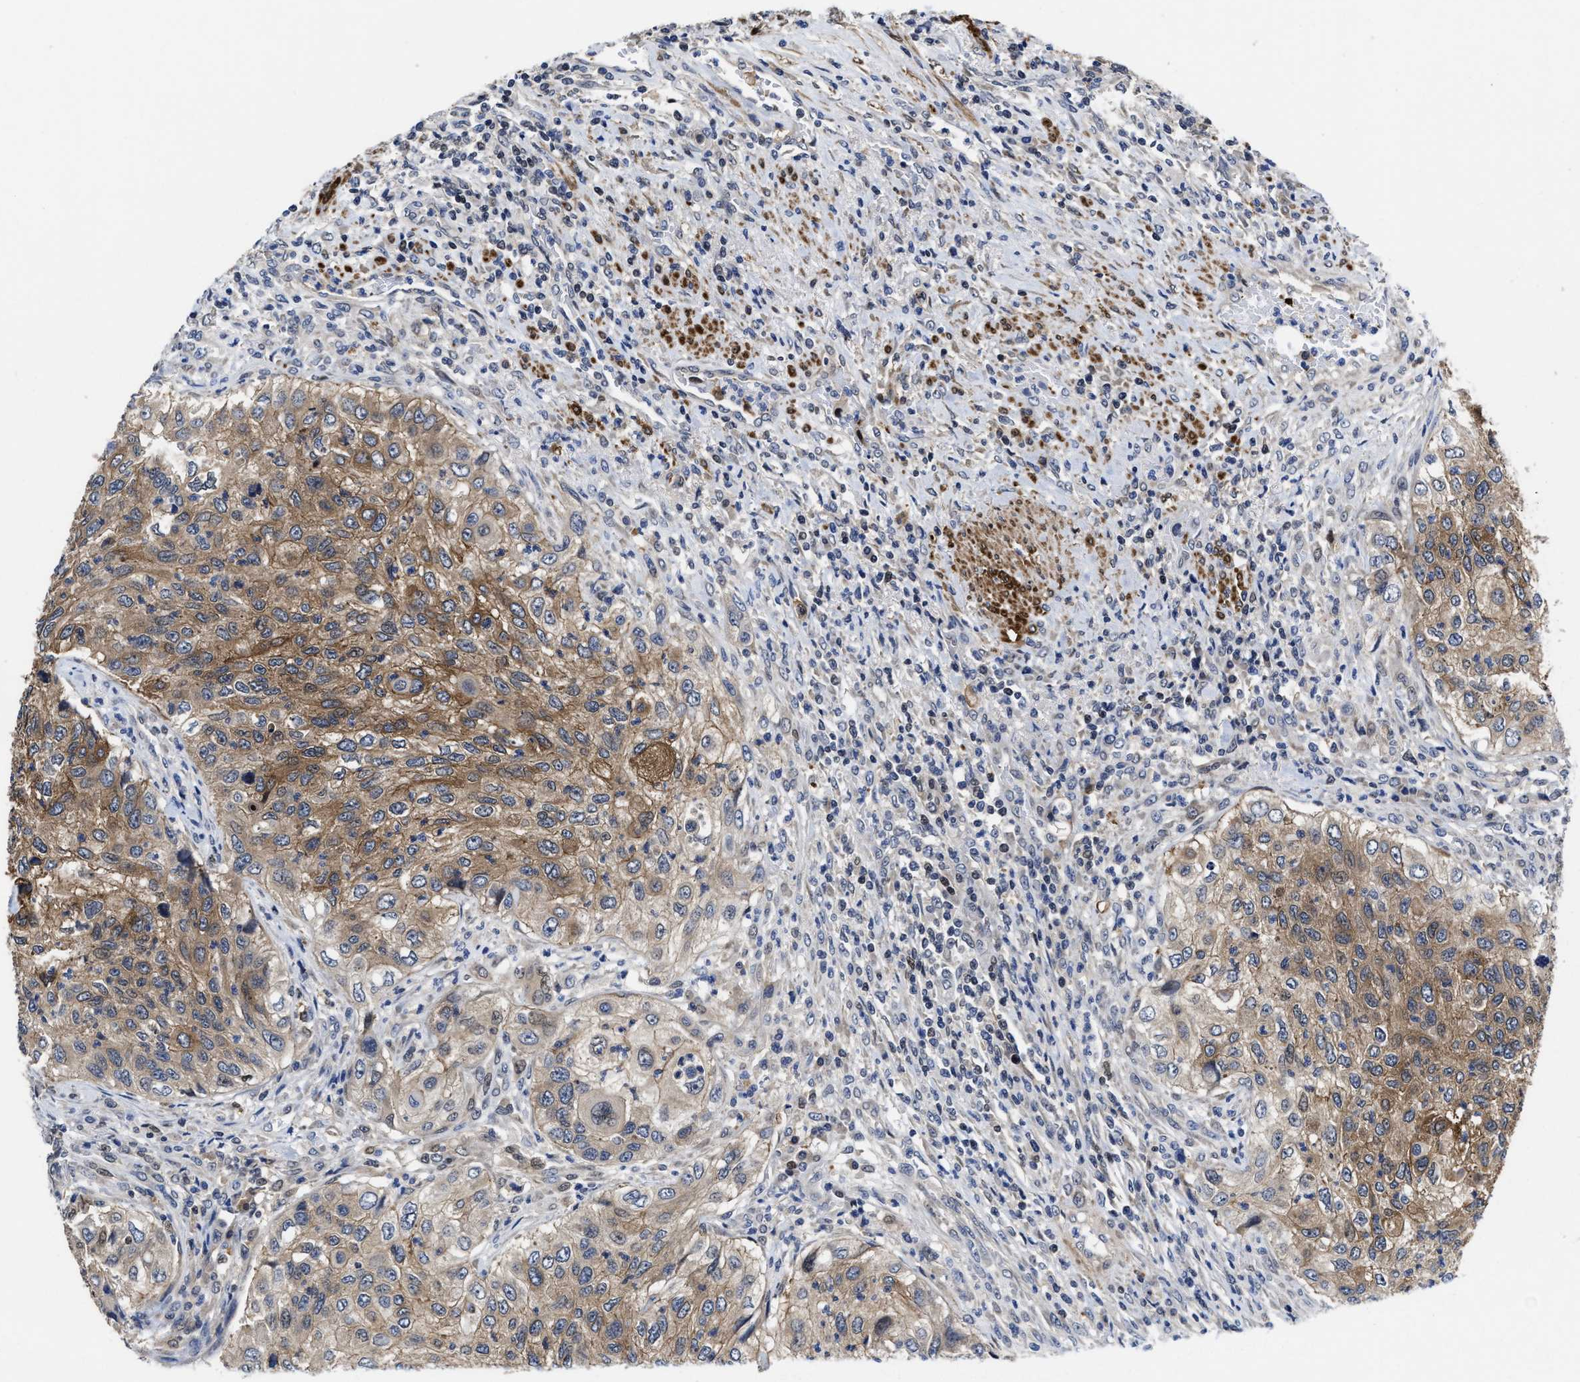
{"staining": {"intensity": "moderate", "quantity": ">75%", "location": "cytoplasmic/membranous"}, "tissue": "urothelial cancer", "cell_type": "Tumor cells", "image_type": "cancer", "snomed": [{"axis": "morphology", "description": "Urothelial carcinoma, High grade"}, {"axis": "topography", "description": "Urinary bladder"}], "caption": "Brown immunohistochemical staining in human urothelial cancer displays moderate cytoplasmic/membranous expression in about >75% of tumor cells. Nuclei are stained in blue.", "gene": "KIF12", "patient": {"sex": "female", "age": 60}}